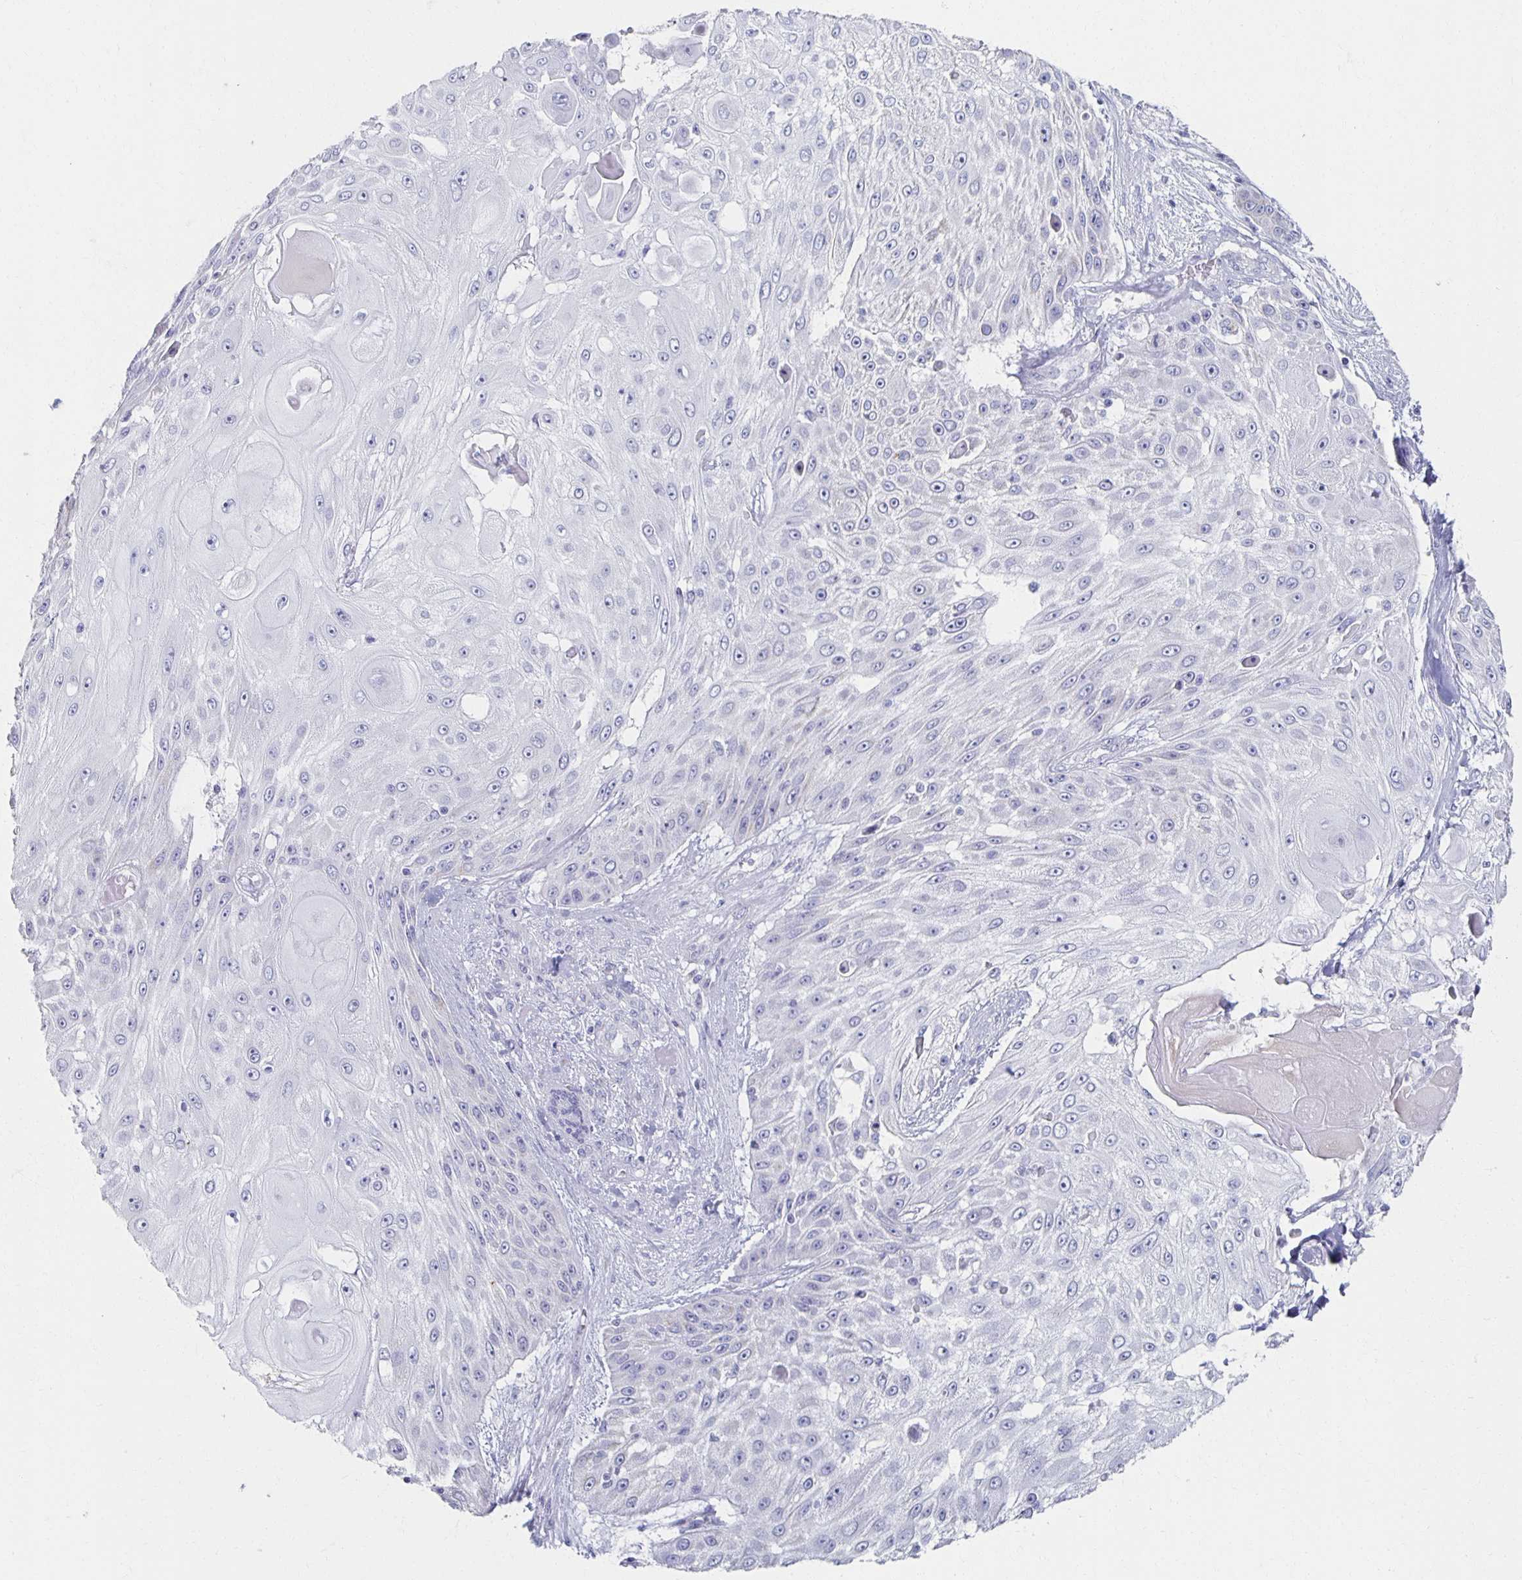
{"staining": {"intensity": "negative", "quantity": "none", "location": "none"}, "tissue": "skin cancer", "cell_type": "Tumor cells", "image_type": "cancer", "snomed": [{"axis": "morphology", "description": "Squamous cell carcinoma, NOS"}, {"axis": "topography", "description": "Skin"}], "caption": "Immunohistochemistry (IHC) of squamous cell carcinoma (skin) reveals no staining in tumor cells.", "gene": "TEX44", "patient": {"sex": "female", "age": 86}}